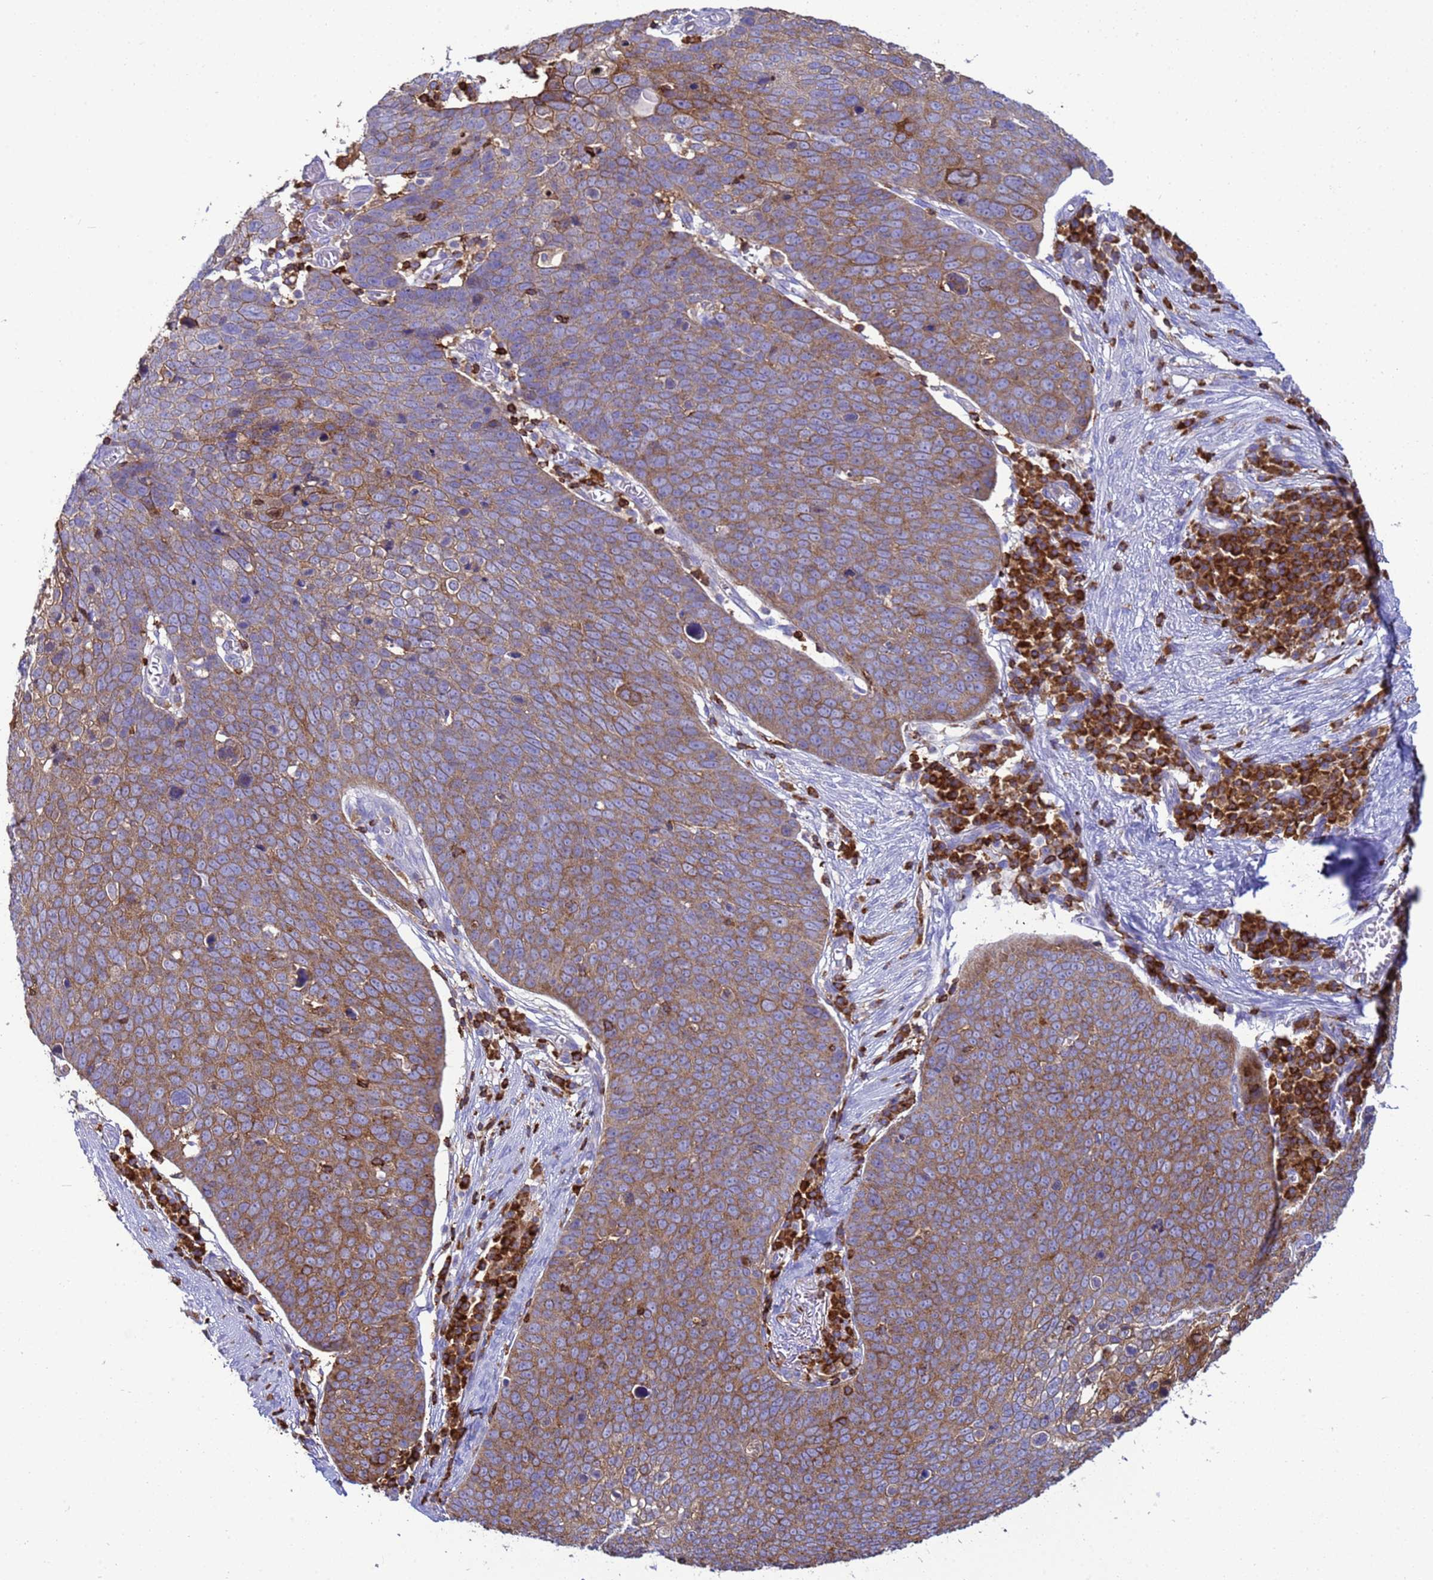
{"staining": {"intensity": "moderate", "quantity": ">75%", "location": "cytoplasmic/membranous"}, "tissue": "skin cancer", "cell_type": "Tumor cells", "image_type": "cancer", "snomed": [{"axis": "morphology", "description": "Squamous cell carcinoma, NOS"}, {"axis": "topography", "description": "Skin"}], "caption": "This is a micrograph of immunohistochemistry staining of skin cancer (squamous cell carcinoma), which shows moderate expression in the cytoplasmic/membranous of tumor cells.", "gene": "EZR", "patient": {"sex": "male", "age": 71}}